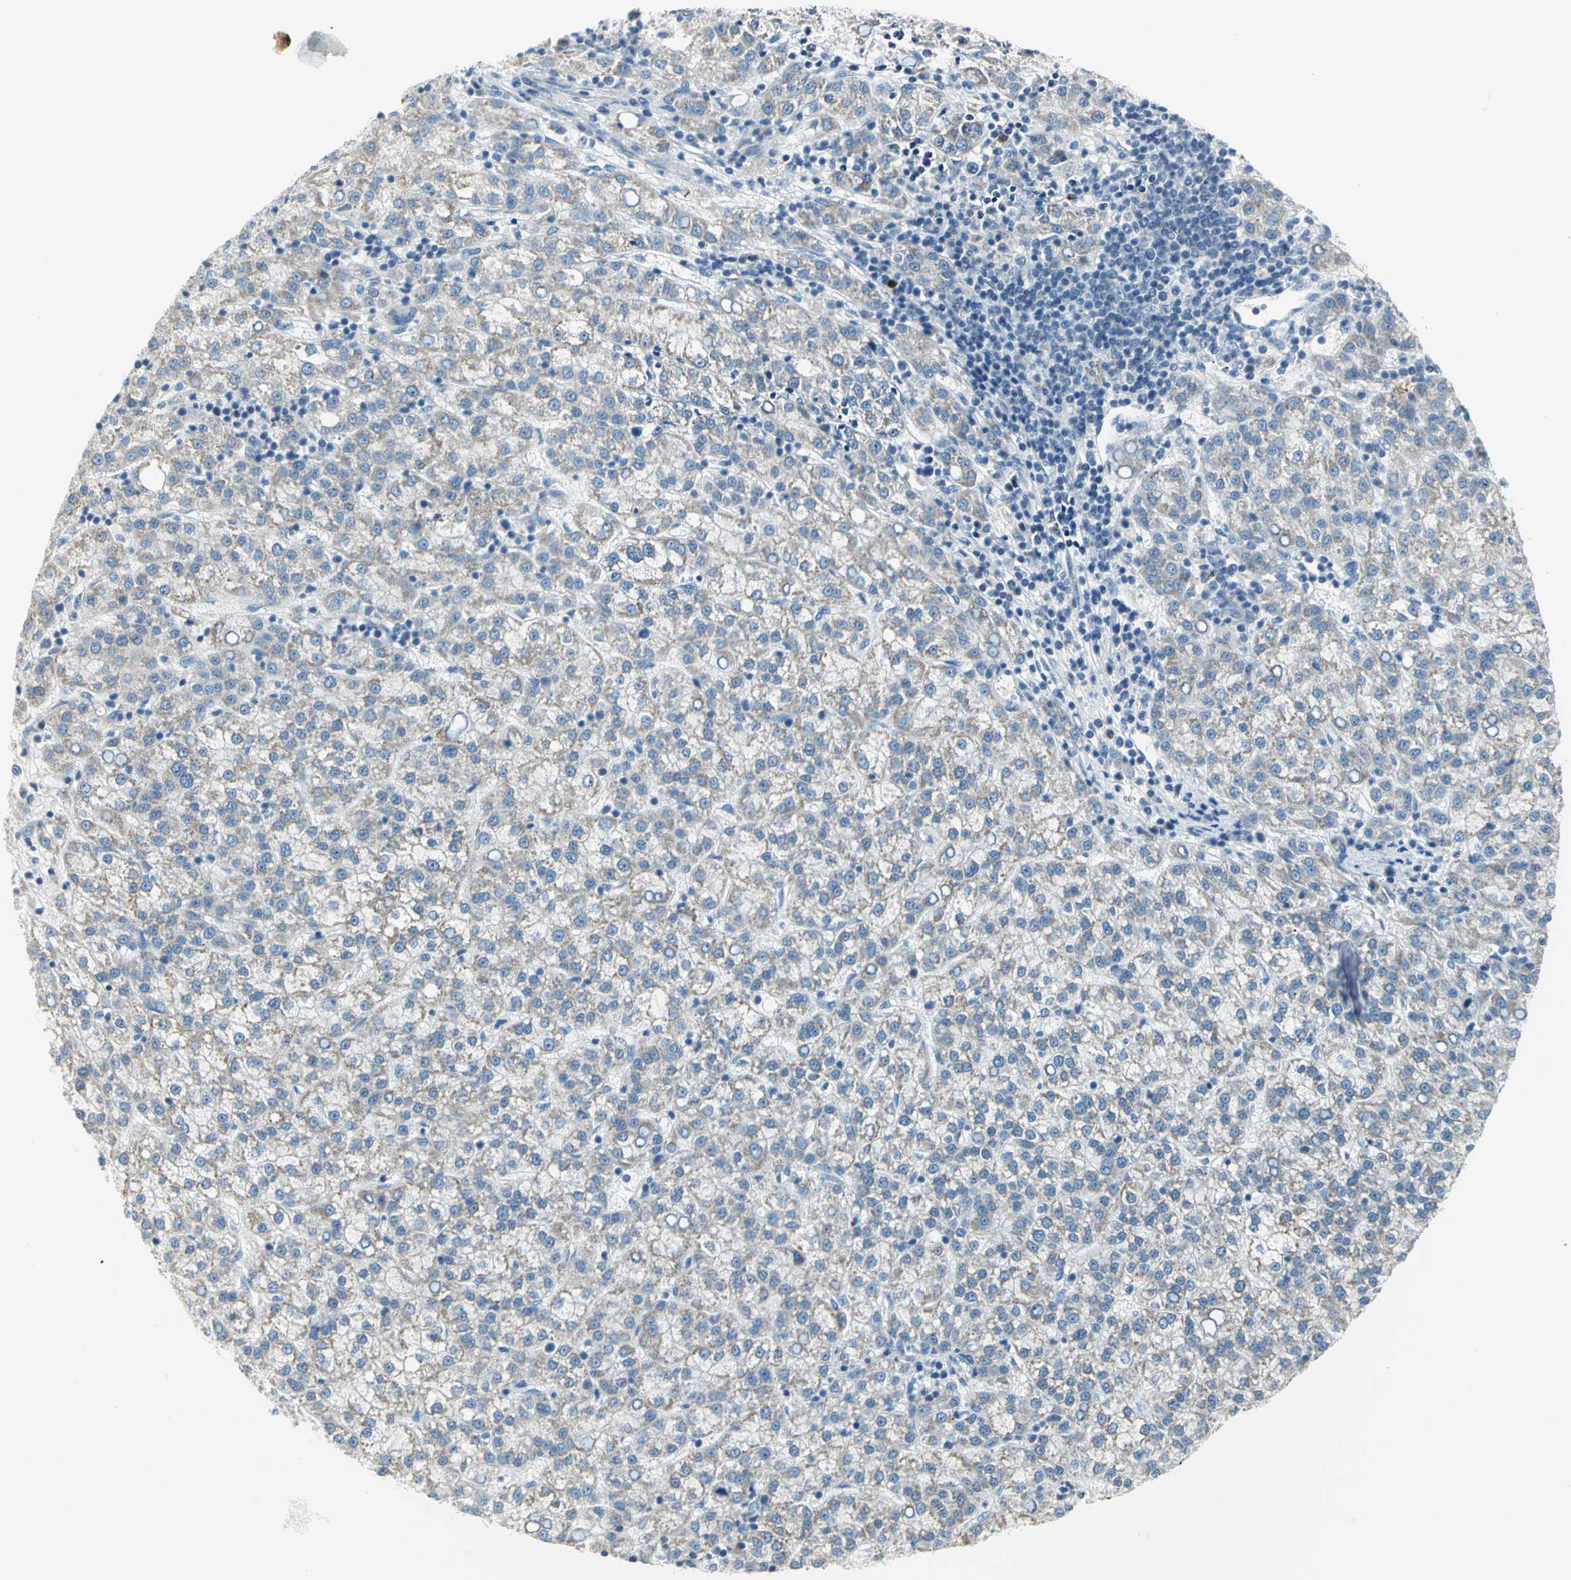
{"staining": {"intensity": "weak", "quantity": ">75%", "location": "cytoplasmic/membranous"}, "tissue": "liver cancer", "cell_type": "Tumor cells", "image_type": "cancer", "snomed": [{"axis": "morphology", "description": "Carcinoma, Hepatocellular, NOS"}, {"axis": "topography", "description": "Liver"}], "caption": "Liver hepatocellular carcinoma tissue demonstrates weak cytoplasmic/membranous staining in about >75% of tumor cells, visualized by immunohistochemistry. The staining was performed using DAB (3,3'-diaminobenzidine) to visualize the protein expression in brown, while the nuclei were stained in blue with hematoxylin (Magnification: 20x).", "gene": "ALOX15", "patient": {"sex": "female", "age": 58}}